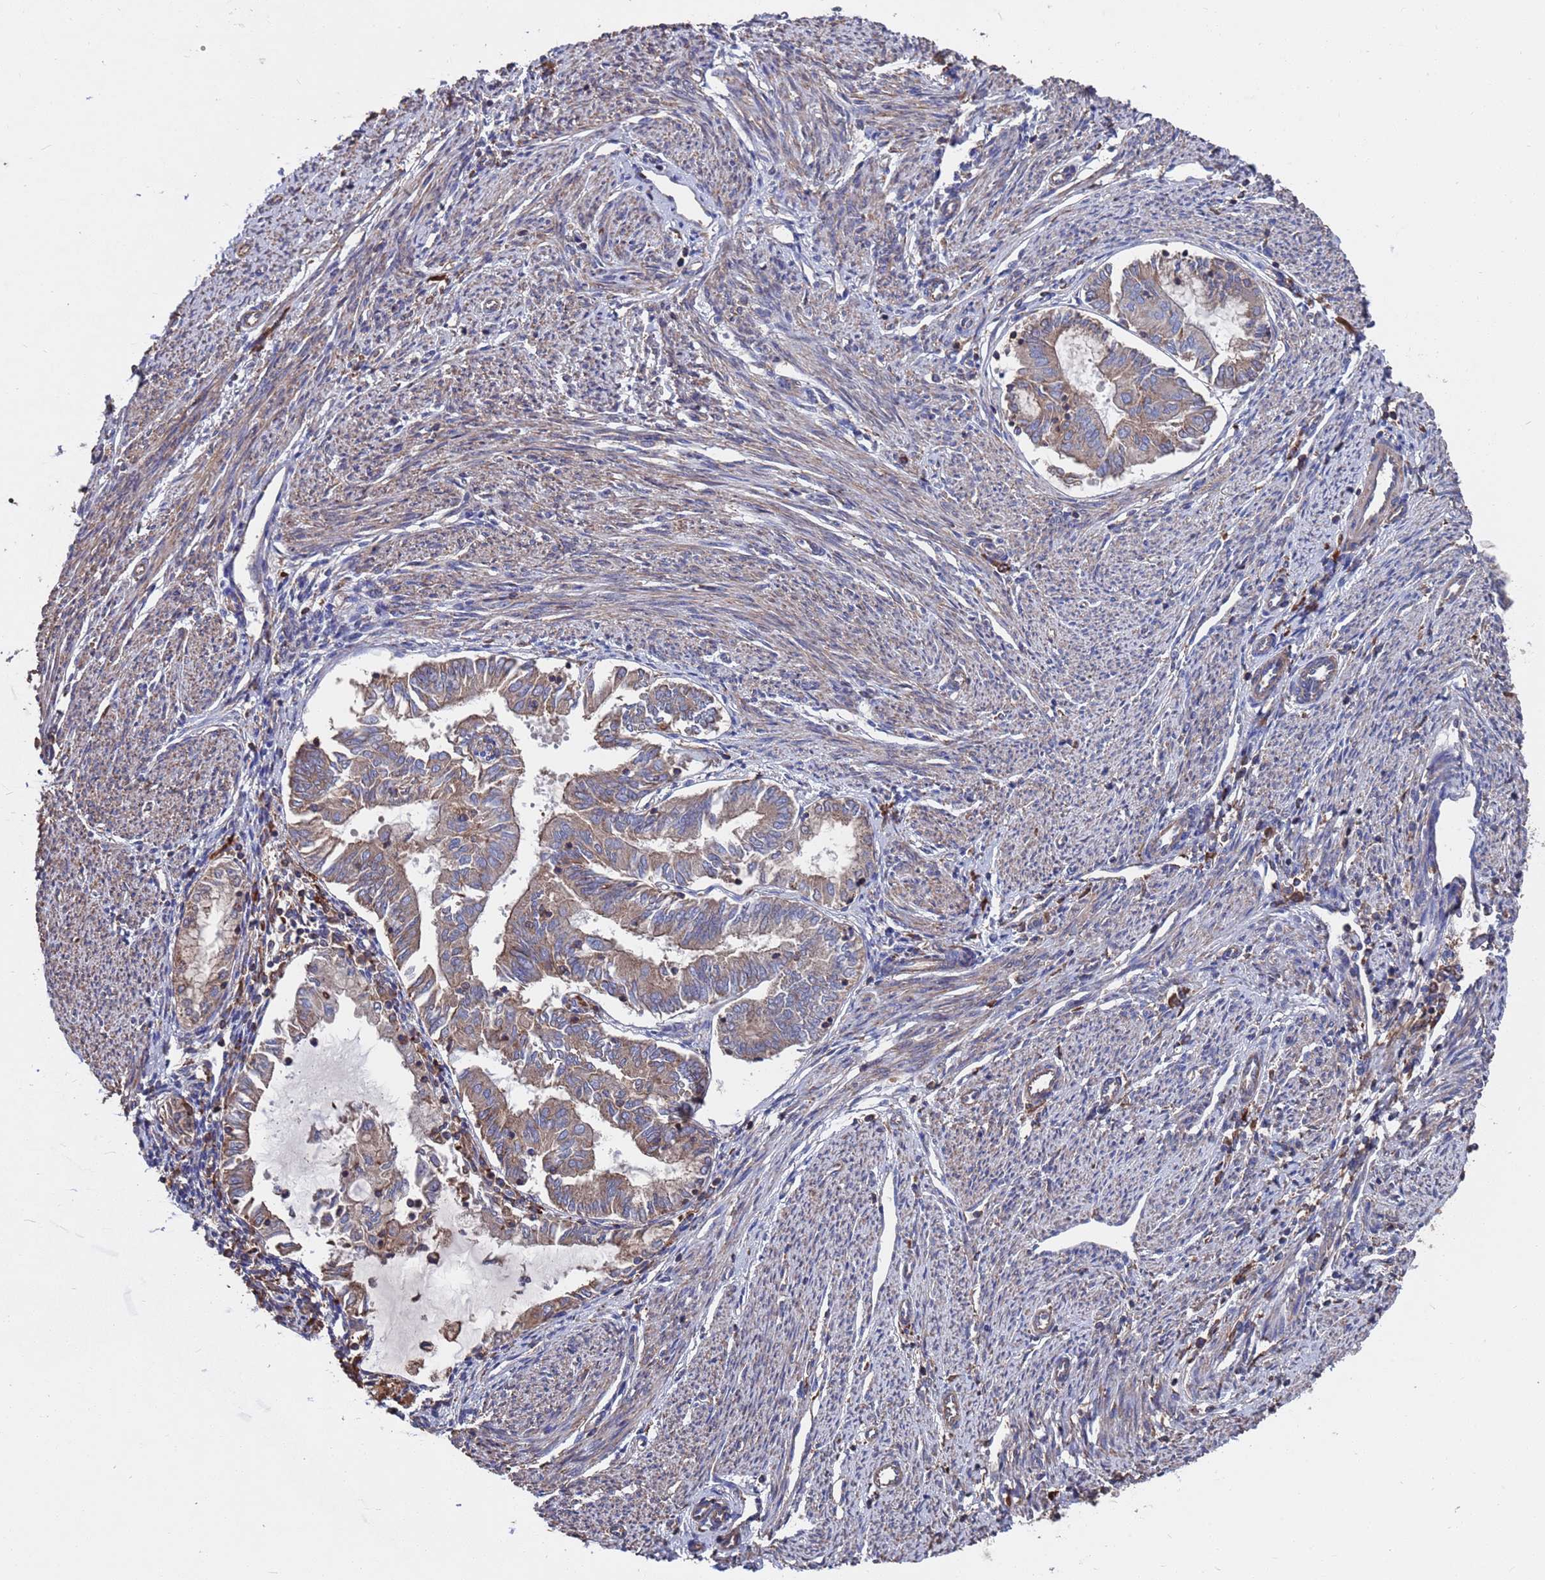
{"staining": {"intensity": "weak", "quantity": "25%-75%", "location": "cytoplasmic/membranous"}, "tissue": "endometrial cancer", "cell_type": "Tumor cells", "image_type": "cancer", "snomed": [{"axis": "morphology", "description": "Adenocarcinoma, NOS"}, {"axis": "topography", "description": "Endometrium"}], "caption": "Human endometrial cancer (adenocarcinoma) stained with a brown dye displays weak cytoplasmic/membranous positive positivity in approximately 25%-75% of tumor cells.", "gene": "PYCR1", "patient": {"sex": "female", "age": 79}}